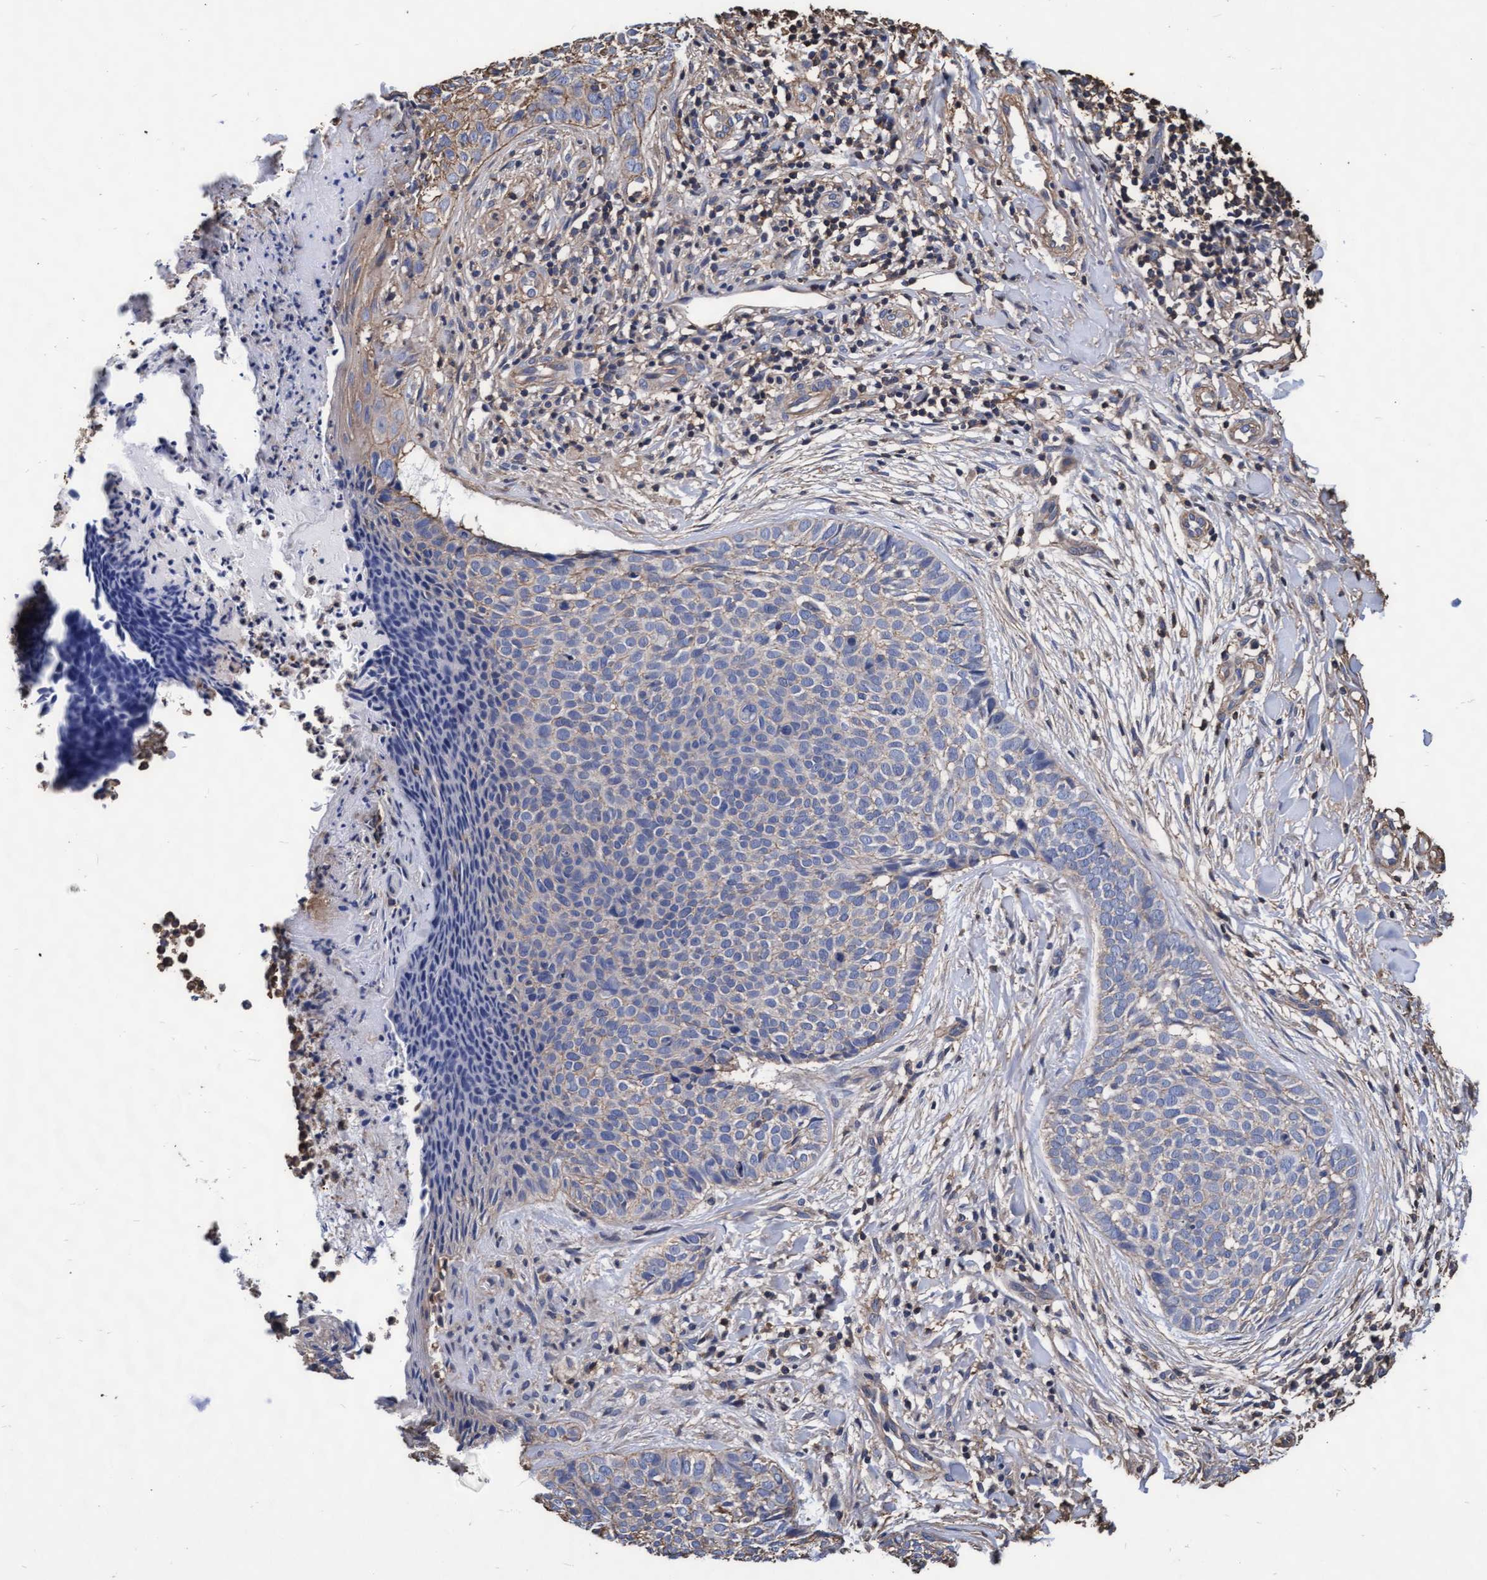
{"staining": {"intensity": "negative", "quantity": "none", "location": "none"}, "tissue": "skin cancer", "cell_type": "Tumor cells", "image_type": "cancer", "snomed": [{"axis": "morphology", "description": "Normal tissue, NOS"}, {"axis": "morphology", "description": "Basal cell carcinoma"}, {"axis": "topography", "description": "Skin"}], "caption": "Skin basal cell carcinoma was stained to show a protein in brown. There is no significant positivity in tumor cells.", "gene": "GRHPR", "patient": {"sex": "male", "age": 67}}